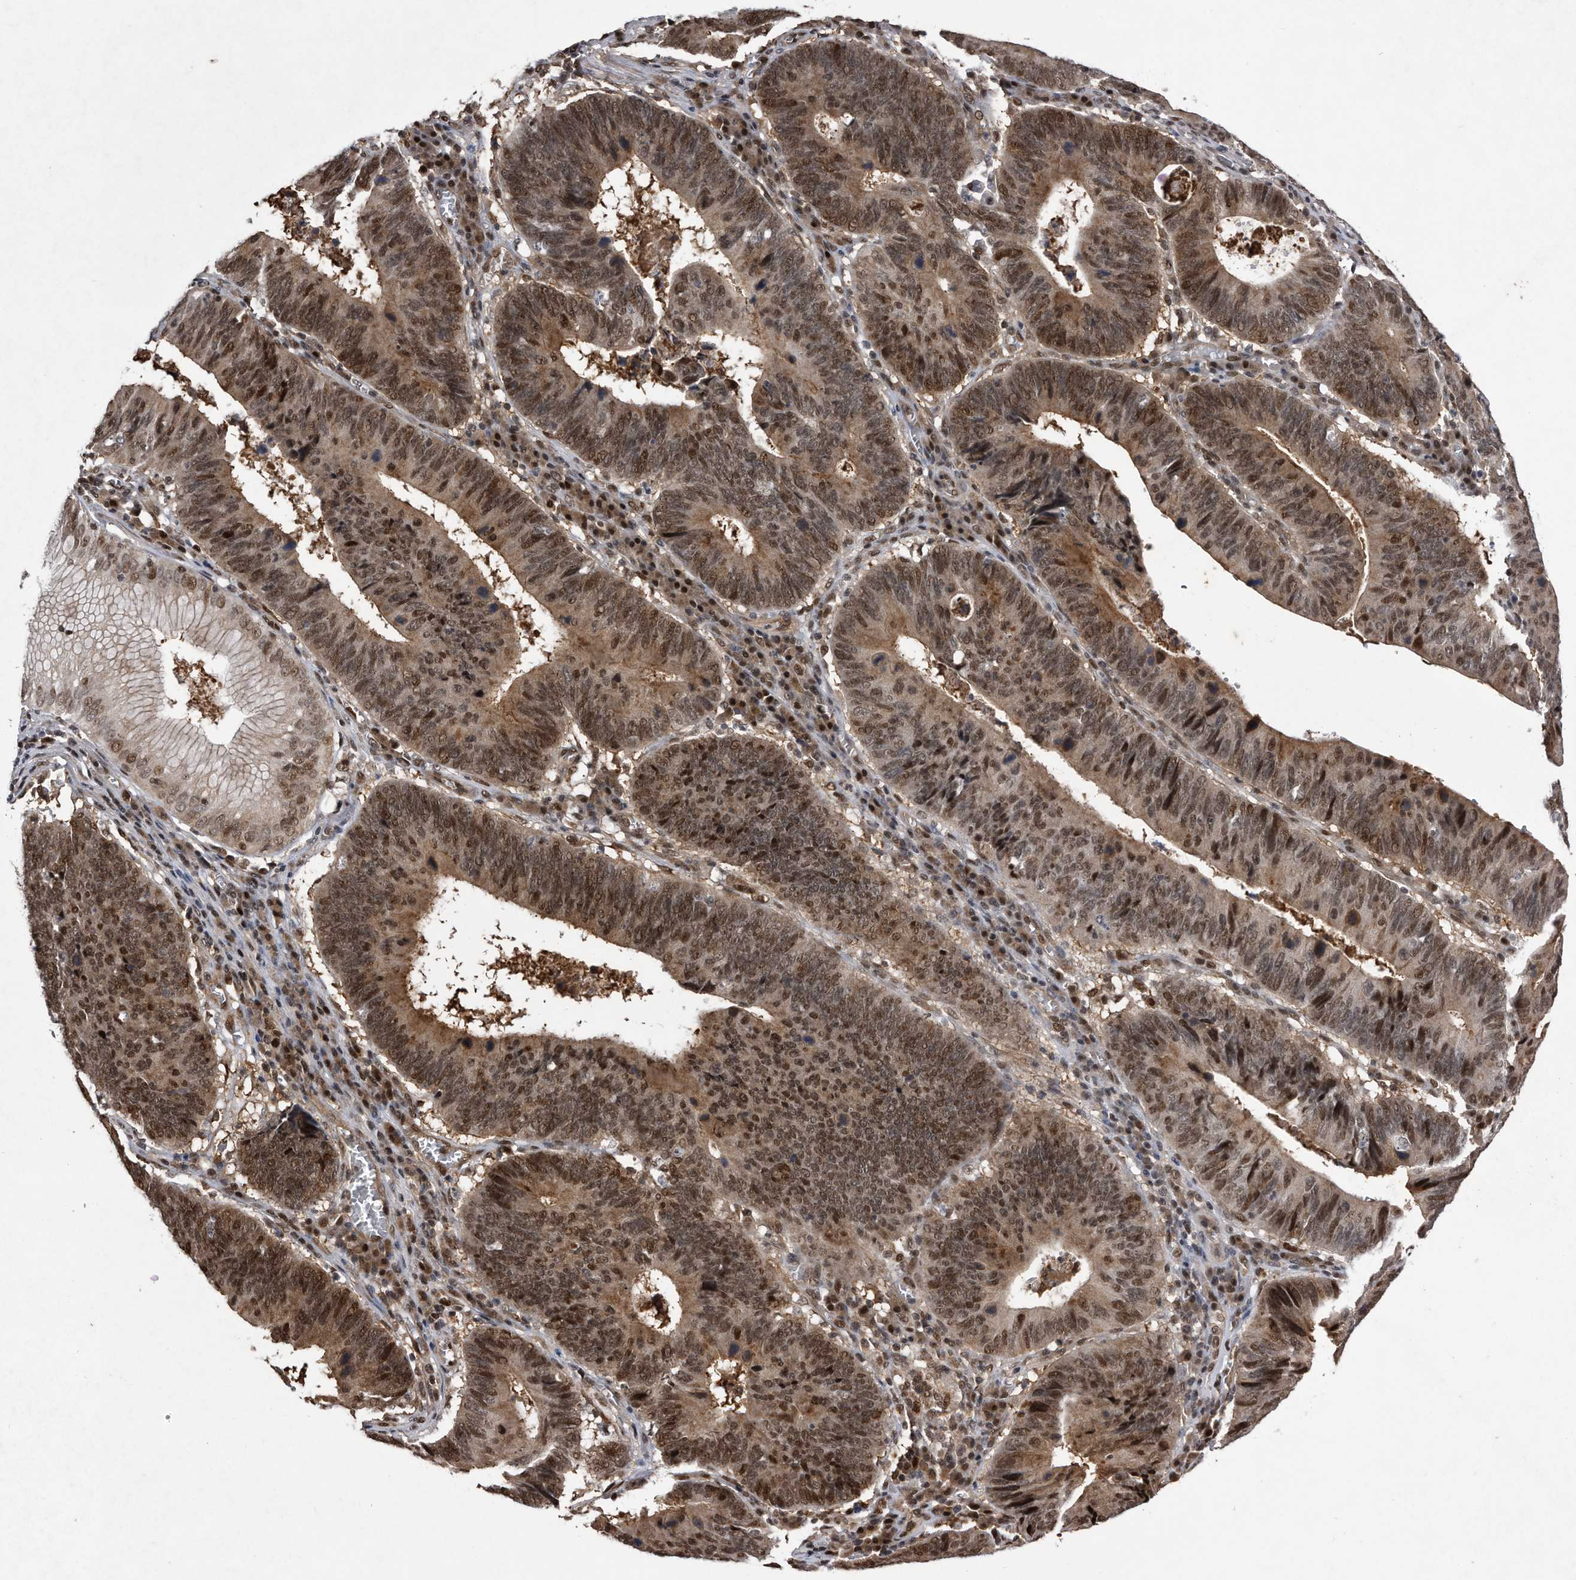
{"staining": {"intensity": "moderate", "quantity": ">75%", "location": "cytoplasmic/membranous,nuclear"}, "tissue": "stomach cancer", "cell_type": "Tumor cells", "image_type": "cancer", "snomed": [{"axis": "morphology", "description": "Adenocarcinoma, NOS"}, {"axis": "topography", "description": "Stomach"}], "caption": "A histopathology image of stomach cancer (adenocarcinoma) stained for a protein reveals moderate cytoplasmic/membranous and nuclear brown staining in tumor cells.", "gene": "RAD23B", "patient": {"sex": "male", "age": 59}}